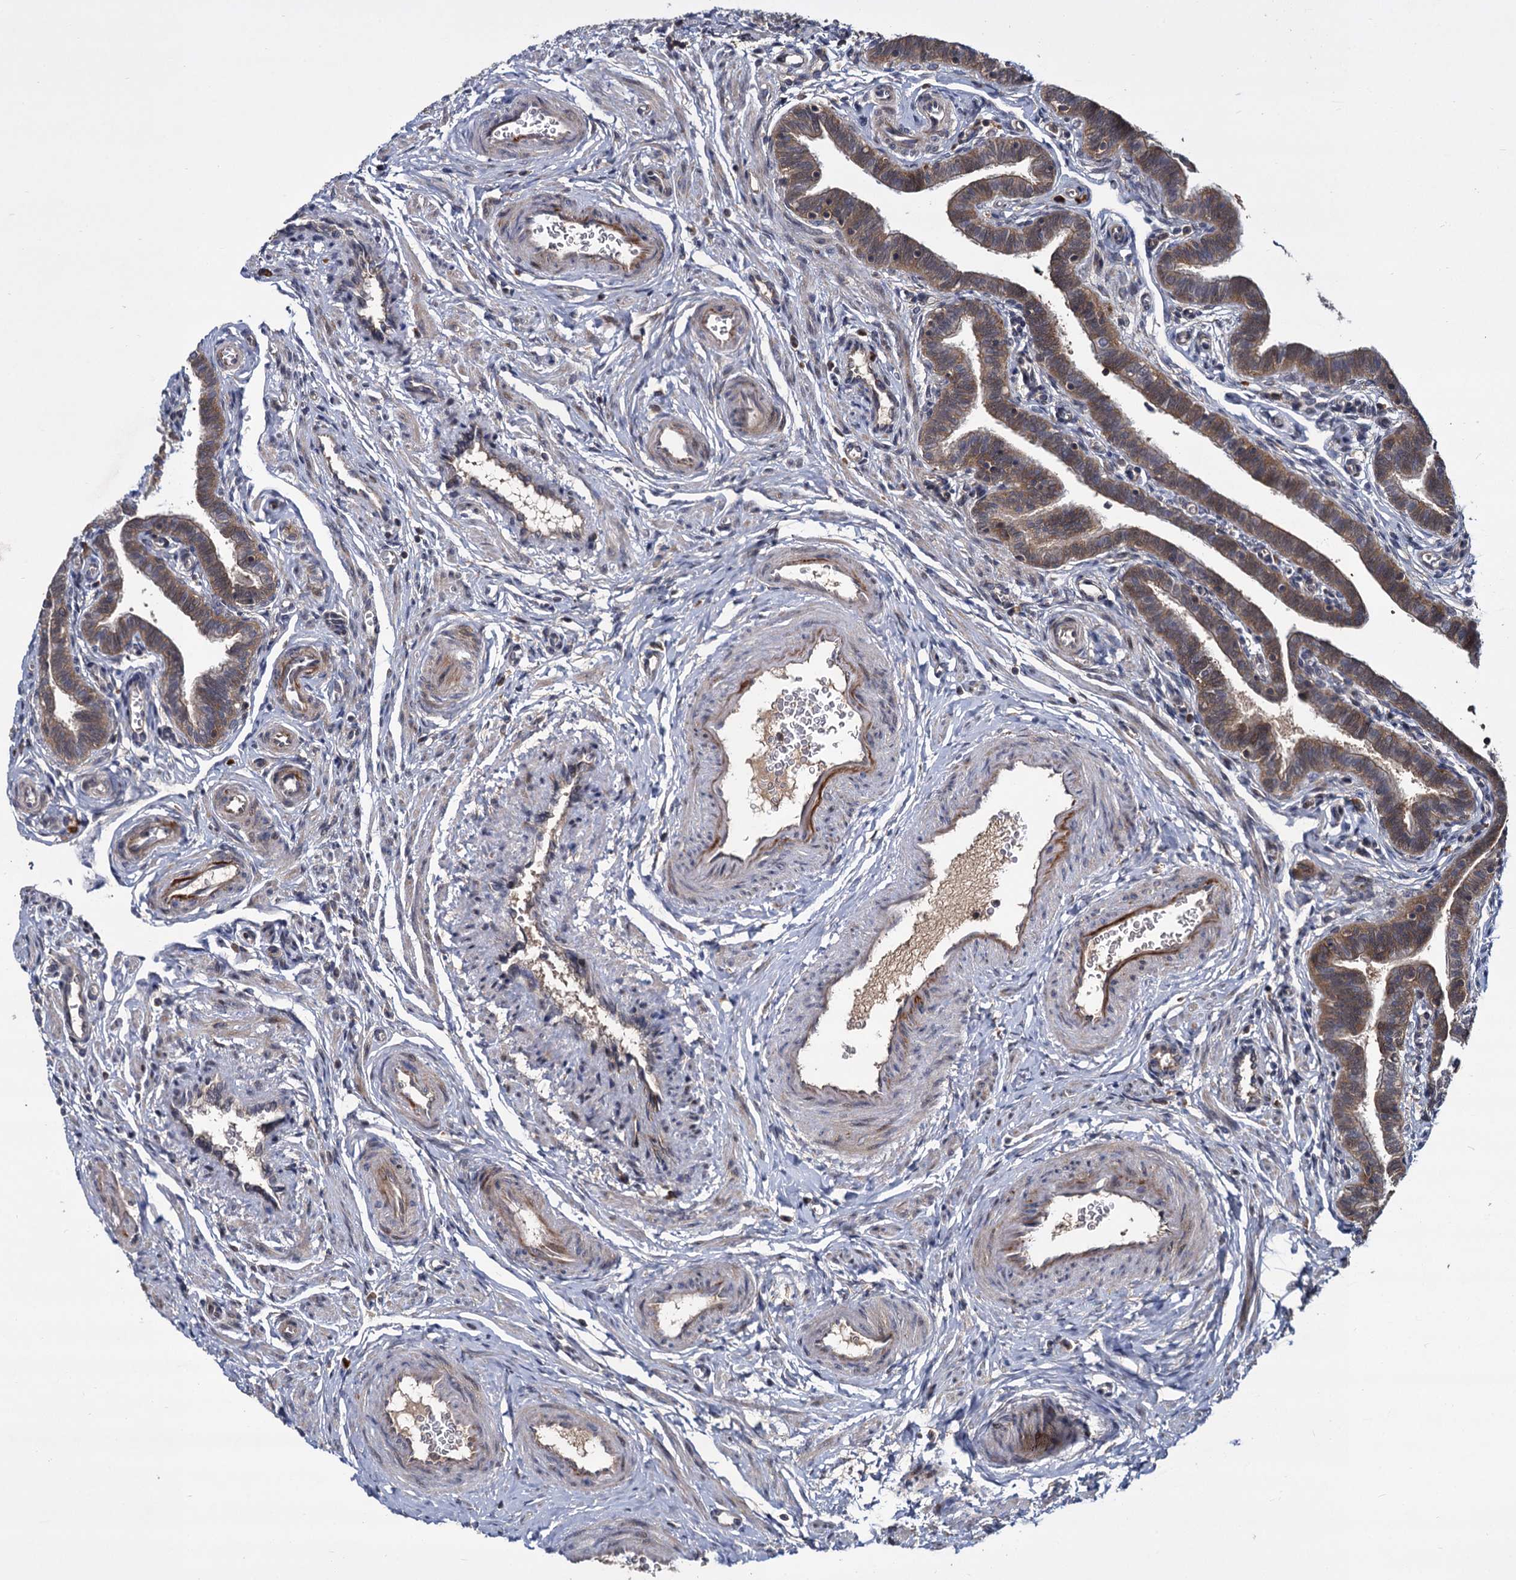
{"staining": {"intensity": "strong", "quantity": ">75%", "location": "cytoplasmic/membranous"}, "tissue": "fallopian tube", "cell_type": "Glandular cells", "image_type": "normal", "snomed": [{"axis": "morphology", "description": "Normal tissue, NOS"}, {"axis": "topography", "description": "Fallopian tube"}], "caption": "Benign fallopian tube reveals strong cytoplasmic/membranous expression in approximately >75% of glandular cells, visualized by immunohistochemistry. The protein of interest is stained brown, and the nuclei are stained in blue (DAB IHC with brightfield microscopy, high magnification).", "gene": "INPPL1", "patient": {"sex": "female", "age": 36}}